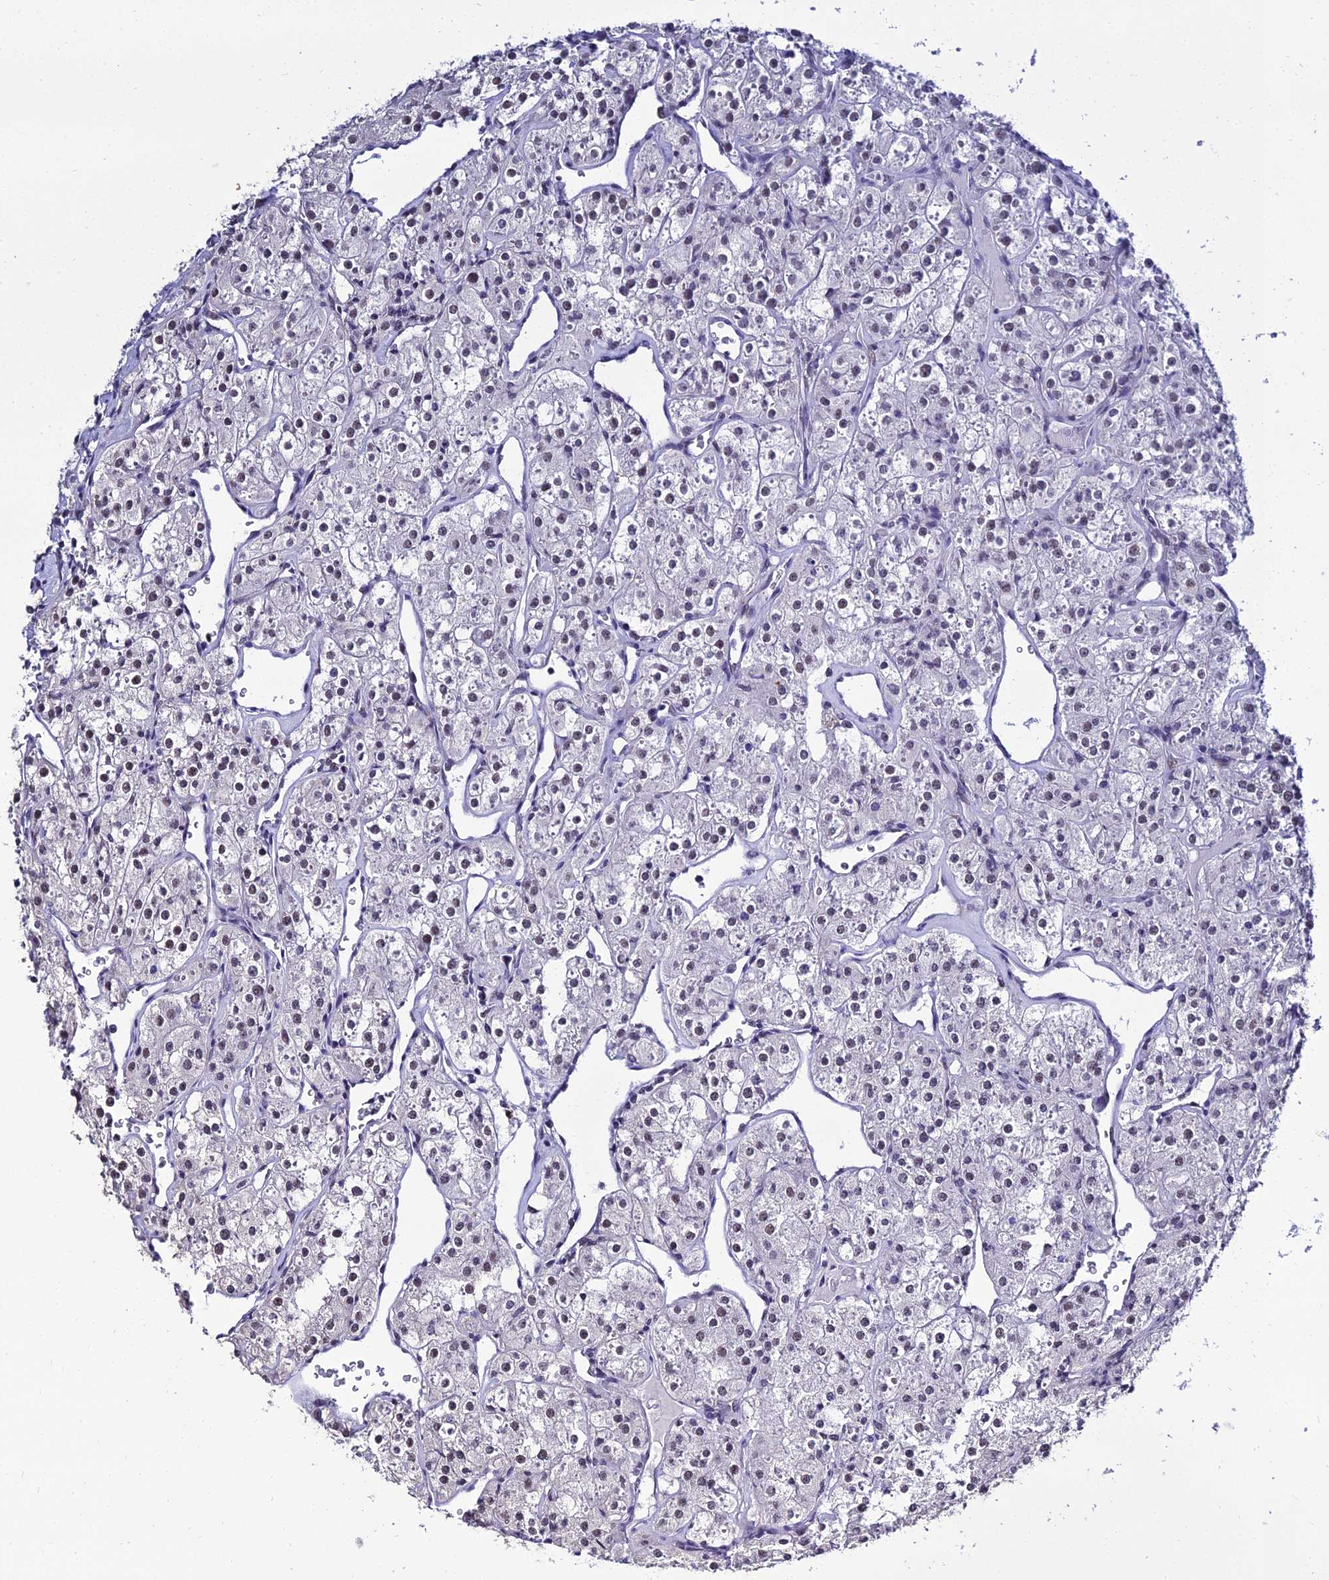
{"staining": {"intensity": "weak", "quantity": "<25%", "location": "nuclear"}, "tissue": "renal cancer", "cell_type": "Tumor cells", "image_type": "cancer", "snomed": [{"axis": "morphology", "description": "Adenocarcinoma, NOS"}, {"axis": "topography", "description": "Kidney"}], "caption": "IHC histopathology image of human renal cancer stained for a protein (brown), which displays no expression in tumor cells.", "gene": "PPP4R2", "patient": {"sex": "male", "age": 77}}